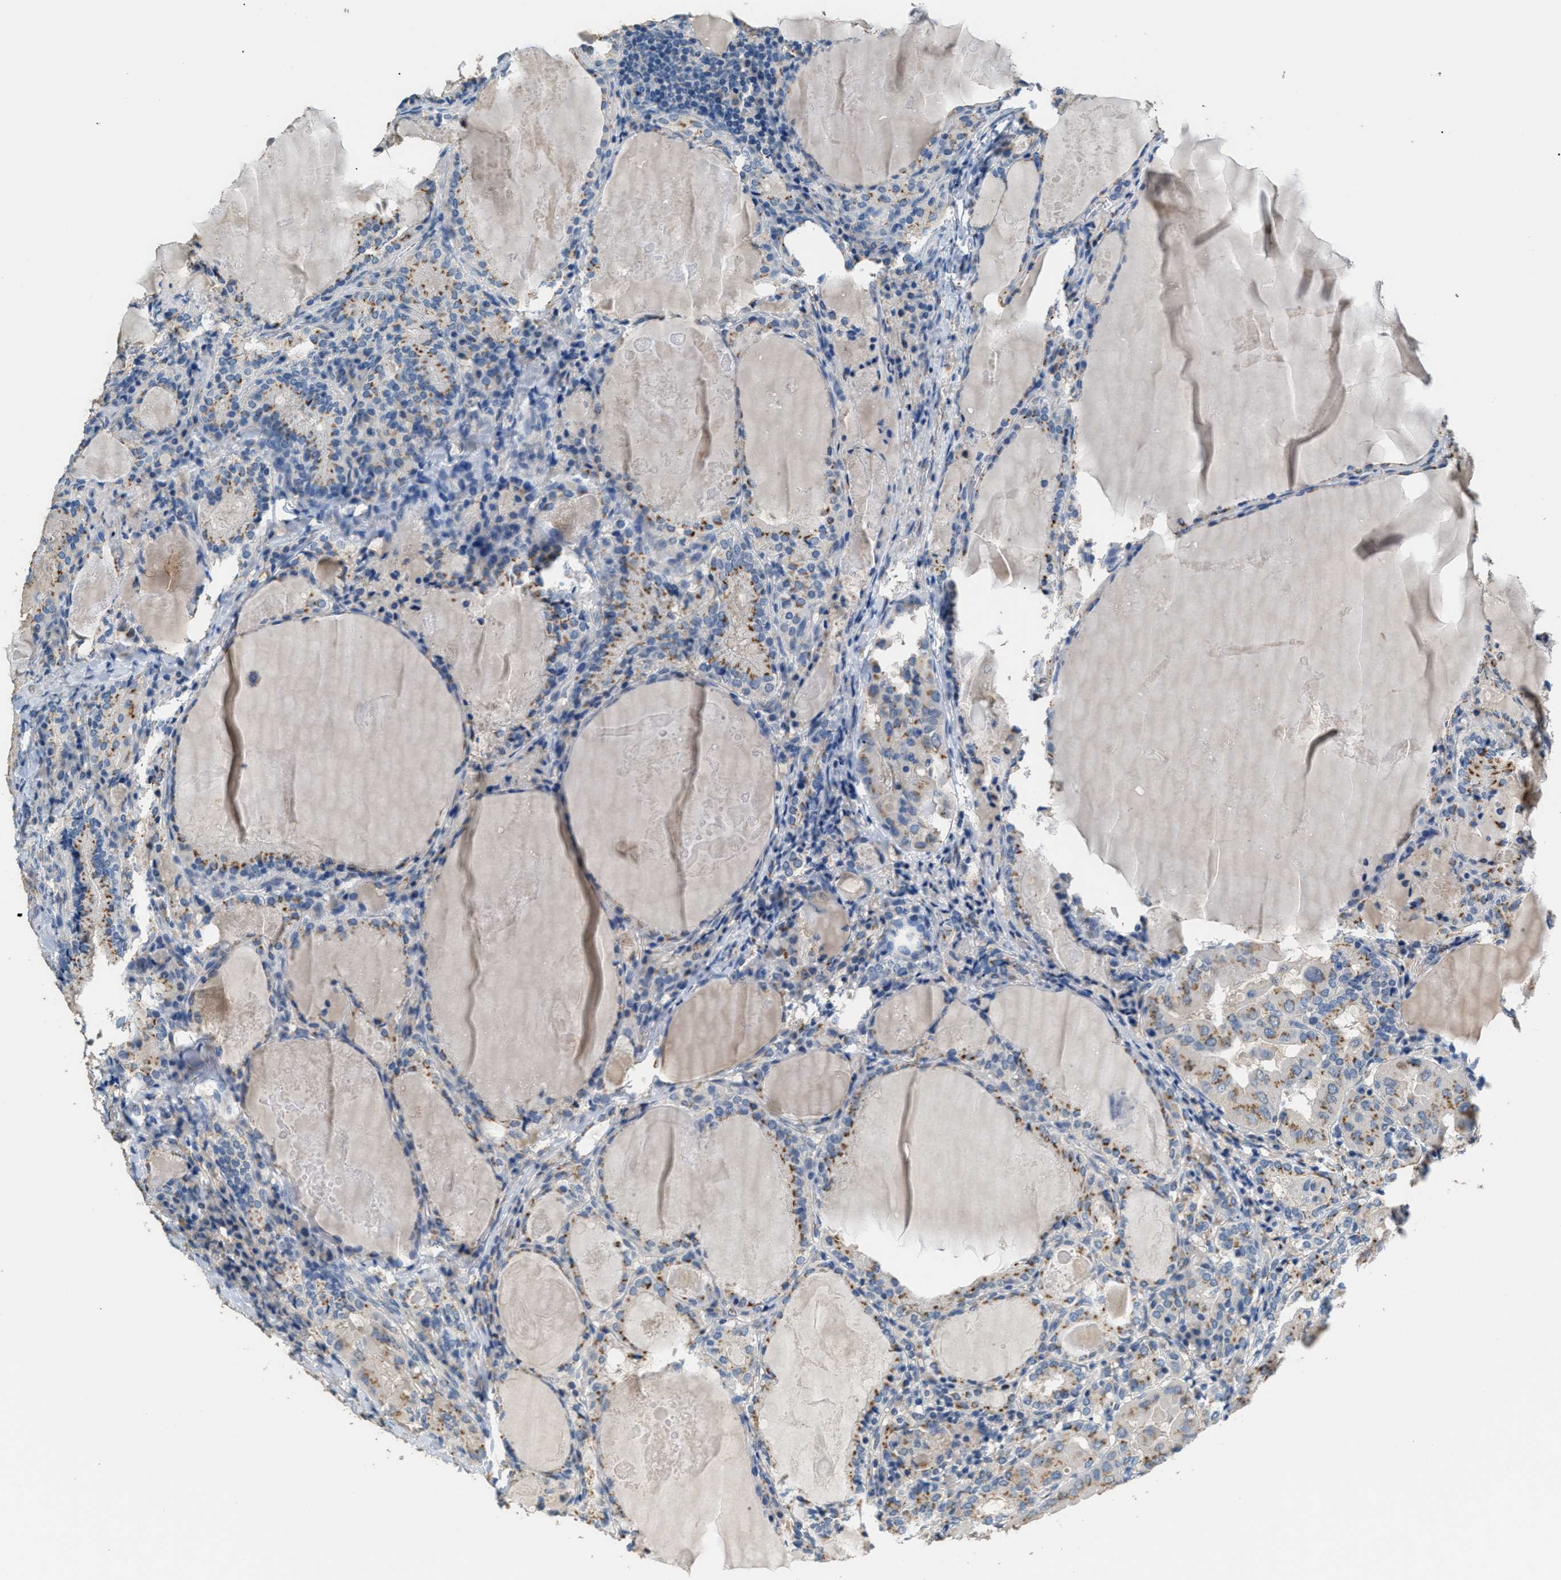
{"staining": {"intensity": "moderate", "quantity": ">75%", "location": "cytoplasmic/membranous"}, "tissue": "thyroid cancer", "cell_type": "Tumor cells", "image_type": "cancer", "snomed": [{"axis": "morphology", "description": "Papillary adenocarcinoma, NOS"}, {"axis": "topography", "description": "Thyroid gland"}], "caption": "Immunohistochemical staining of human papillary adenocarcinoma (thyroid) reveals medium levels of moderate cytoplasmic/membranous protein positivity in about >75% of tumor cells.", "gene": "GOLM1", "patient": {"sex": "female", "age": 42}}